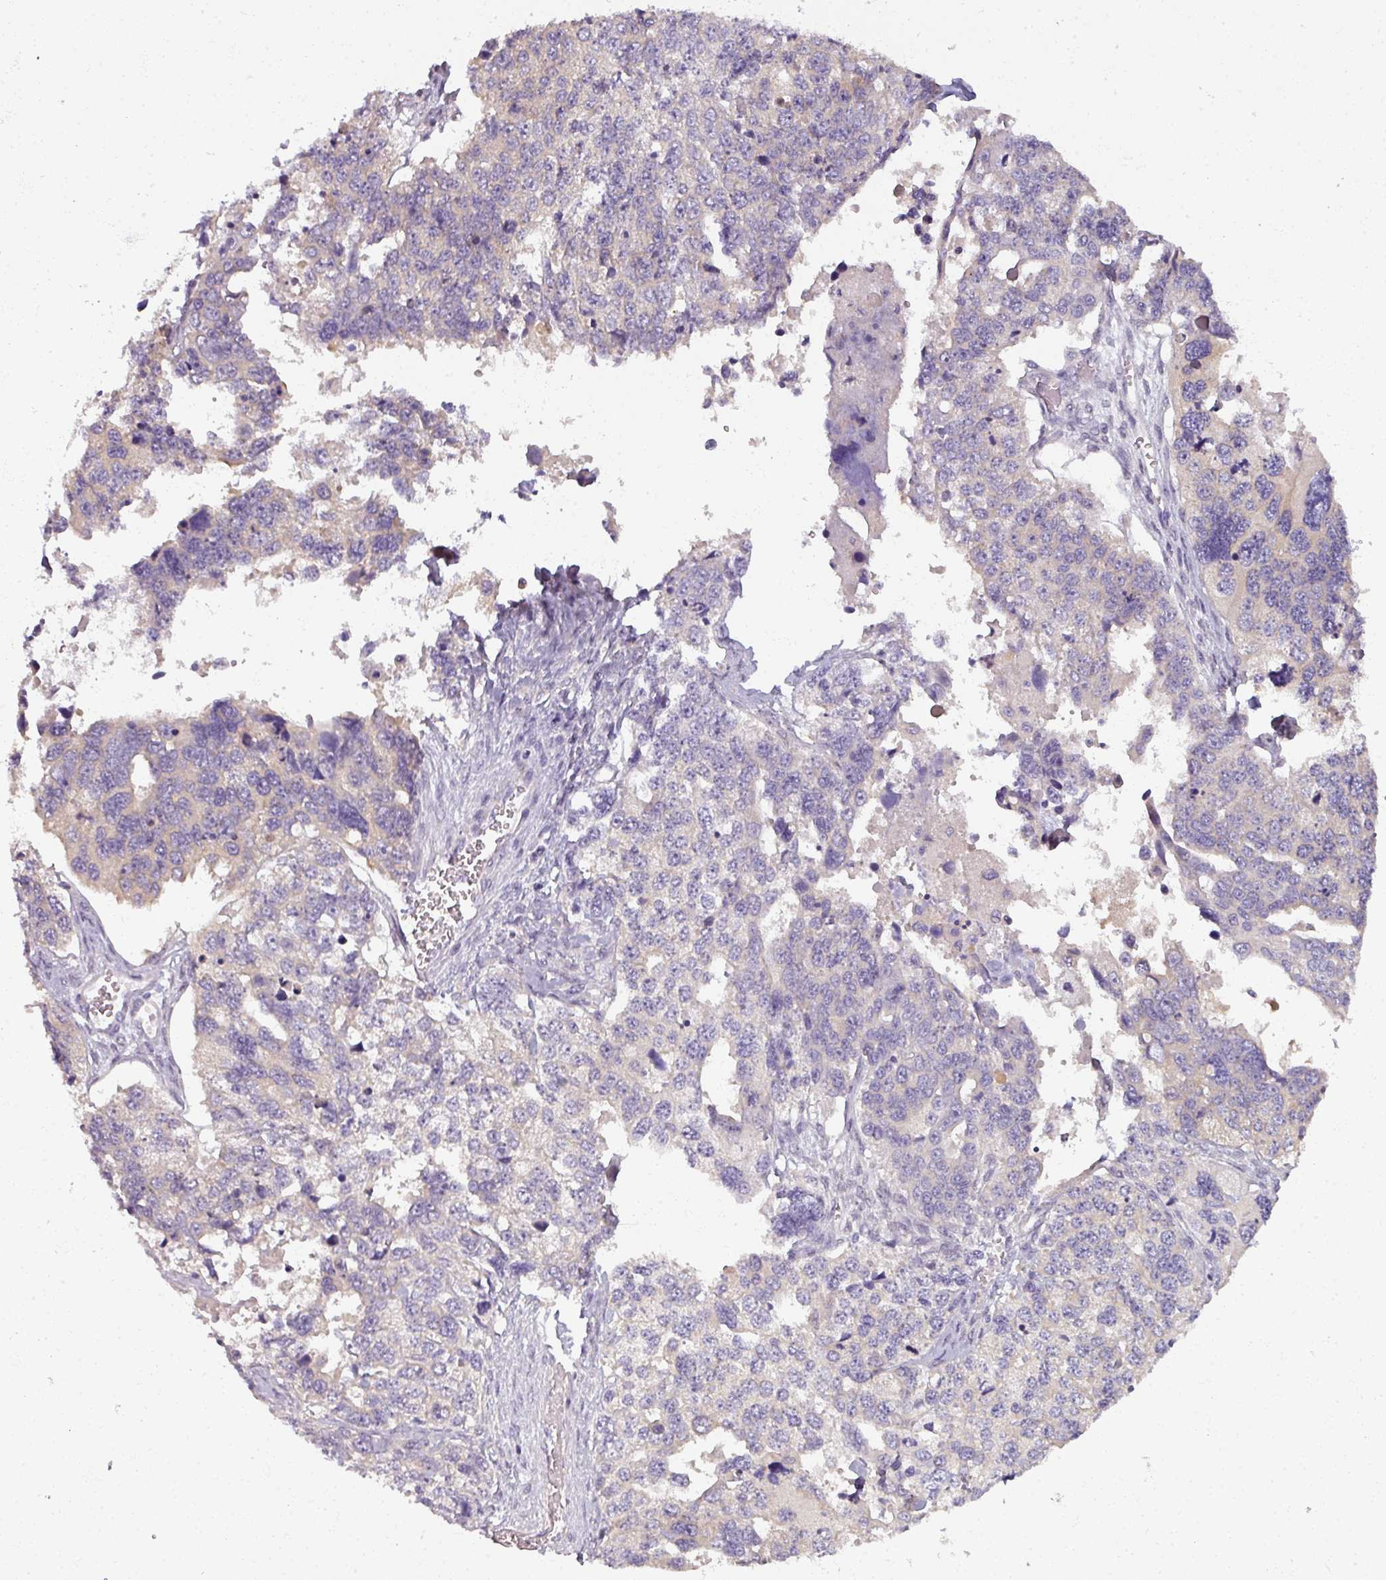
{"staining": {"intensity": "weak", "quantity": "<25%", "location": "cytoplasmic/membranous"}, "tissue": "ovarian cancer", "cell_type": "Tumor cells", "image_type": "cancer", "snomed": [{"axis": "morphology", "description": "Cystadenocarcinoma, serous, NOS"}, {"axis": "topography", "description": "Ovary"}], "caption": "A histopathology image of serous cystadenocarcinoma (ovarian) stained for a protein demonstrates no brown staining in tumor cells.", "gene": "MYMK", "patient": {"sex": "female", "age": 76}}